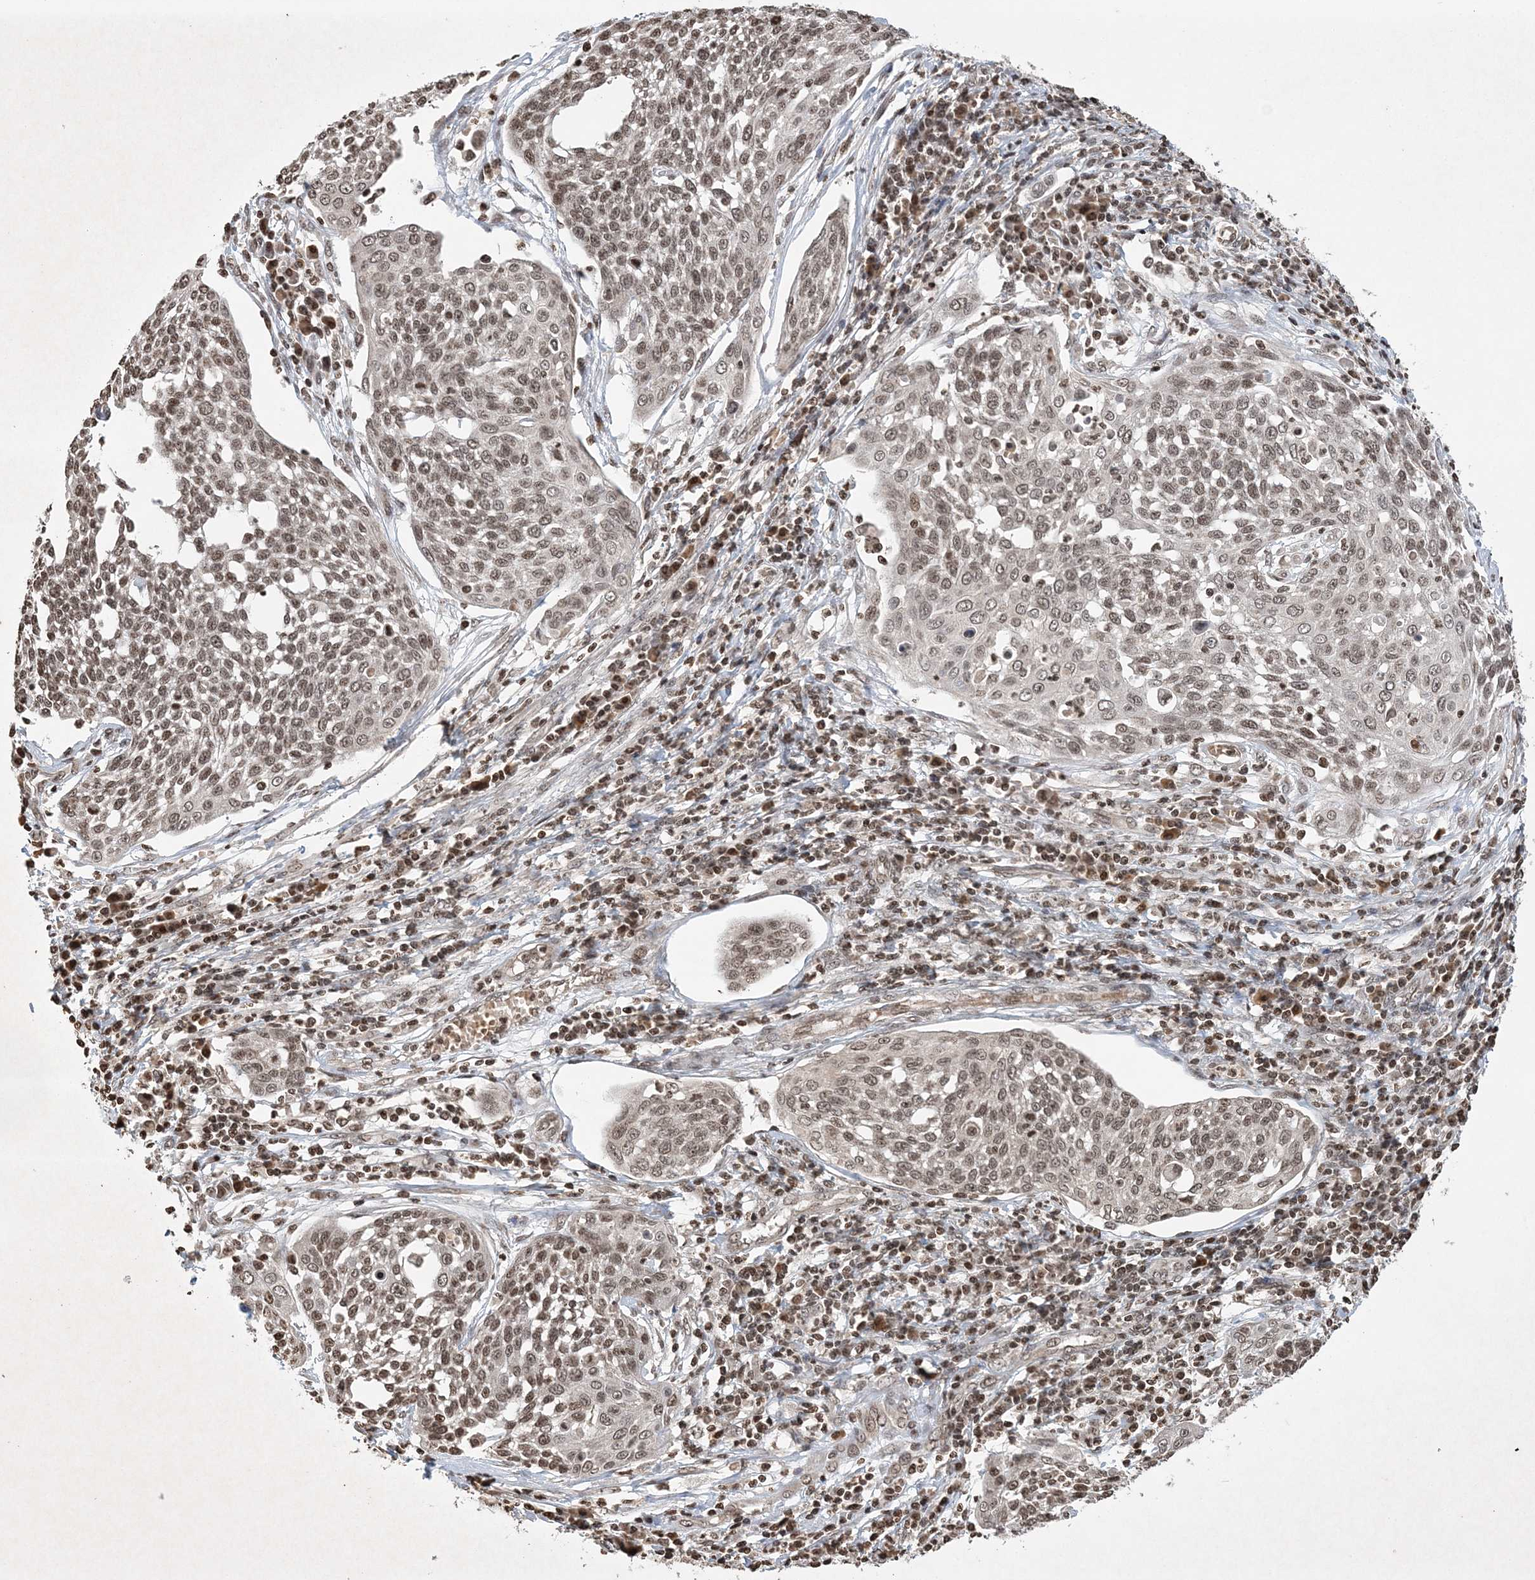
{"staining": {"intensity": "weak", "quantity": ">75%", "location": "nuclear"}, "tissue": "cervical cancer", "cell_type": "Tumor cells", "image_type": "cancer", "snomed": [{"axis": "morphology", "description": "Squamous cell carcinoma, NOS"}, {"axis": "topography", "description": "Cervix"}], "caption": "There is low levels of weak nuclear staining in tumor cells of cervical cancer, as demonstrated by immunohistochemical staining (brown color).", "gene": "NEDD9", "patient": {"sex": "female", "age": 34}}